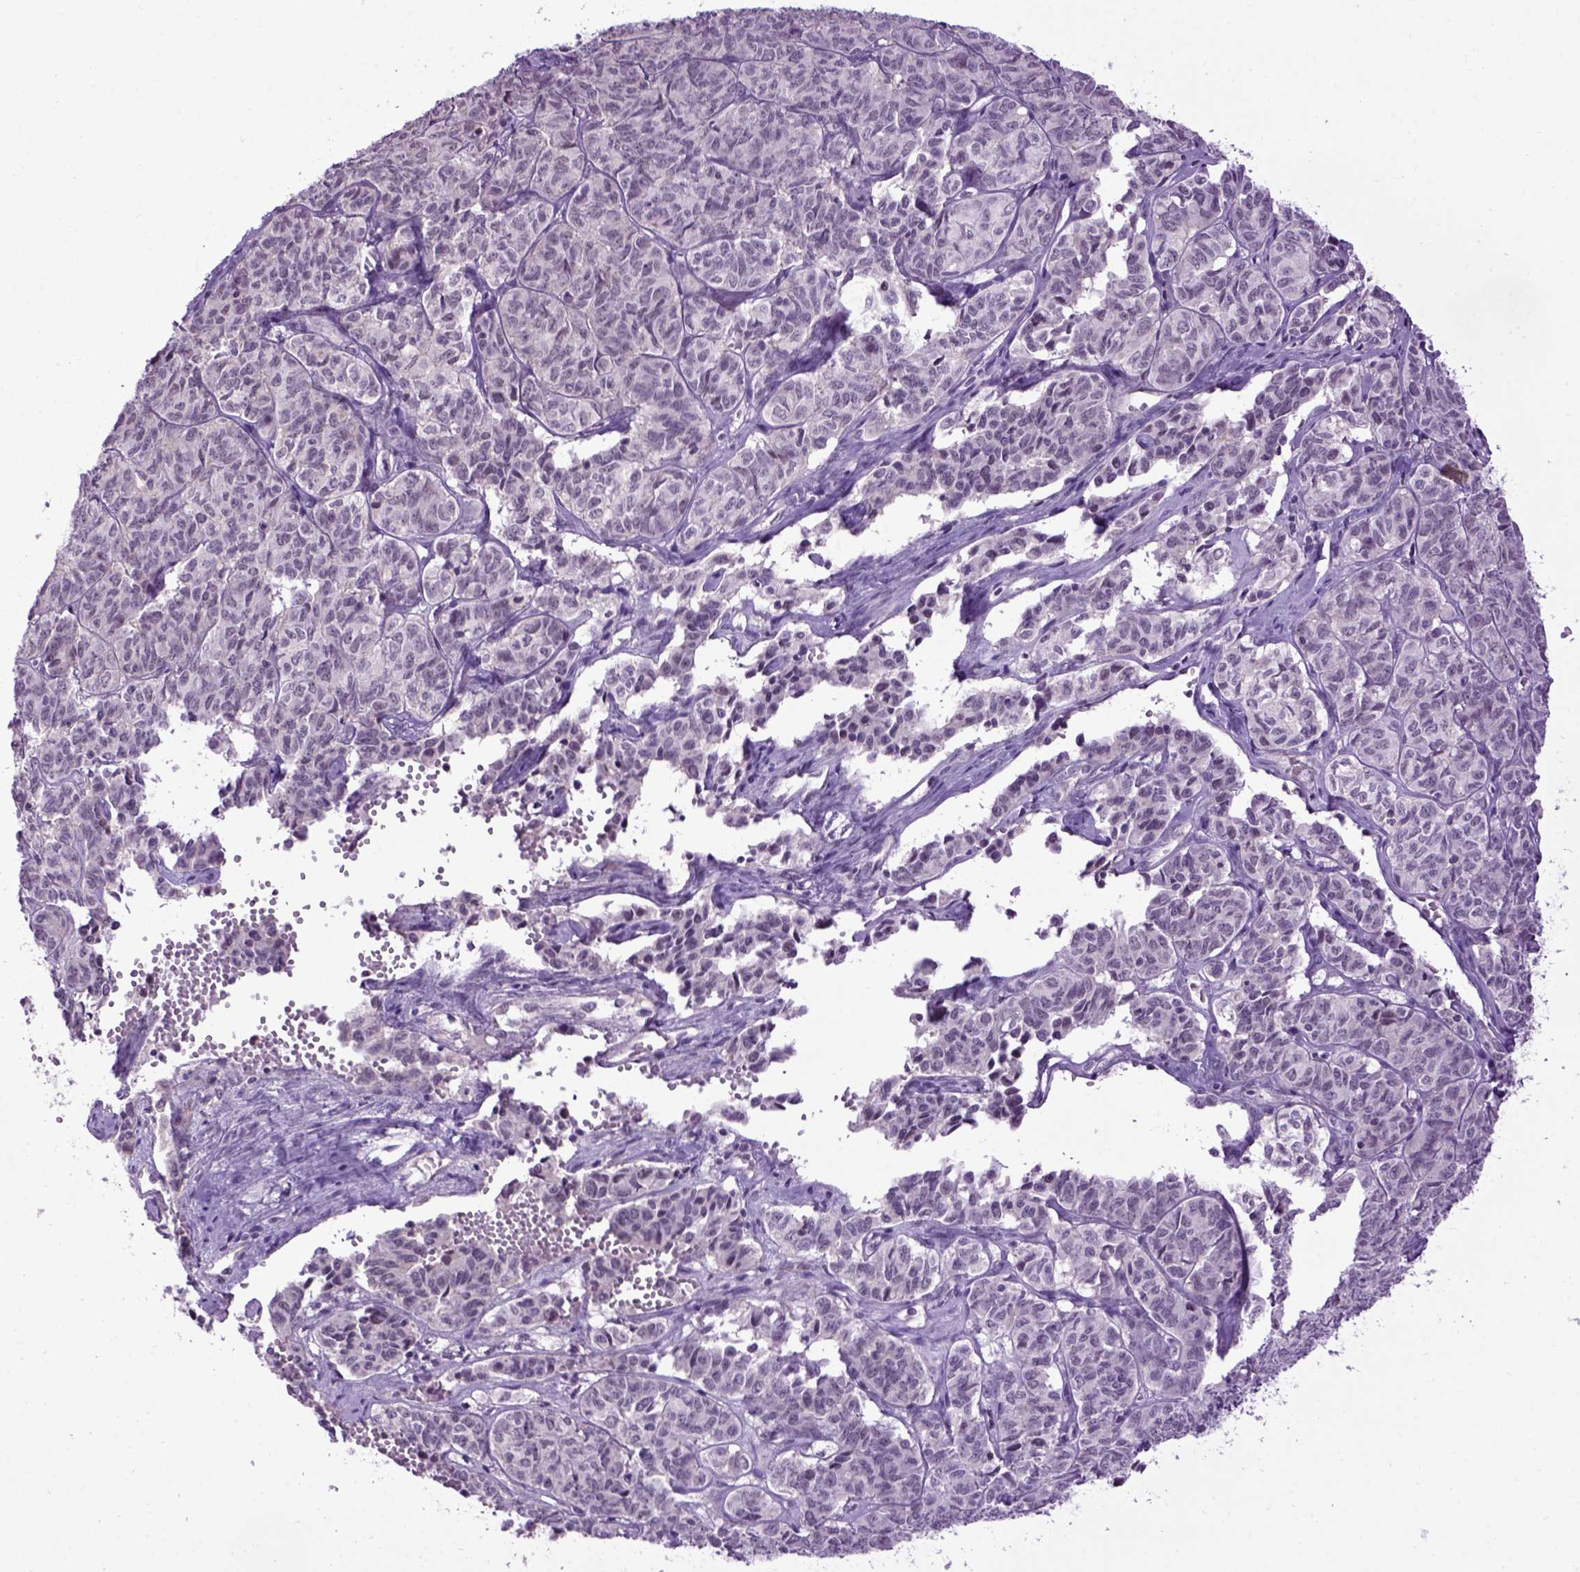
{"staining": {"intensity": "negative", "quantity": "none", "location": "none"}, "tissue": "ovarian cancer", "cell_type": "Tumor cells", "image_type": "cancer", "snomed": [{"axis": "morphology", "description": "Carcinoma, endometroid"}, {"axis": "topography", "description": "Ovary"}], "caption": "Histopathology image shows no significant protein staining in tumor cells of ovarian cancer. The staining is performed using DAB (3,3'-diaminobenzidine) brown chromogen with nuclei counter-stained in using hematoxylin.", "gene": "EMILIN3", "patient": {"sex": "female", "age": 80}}